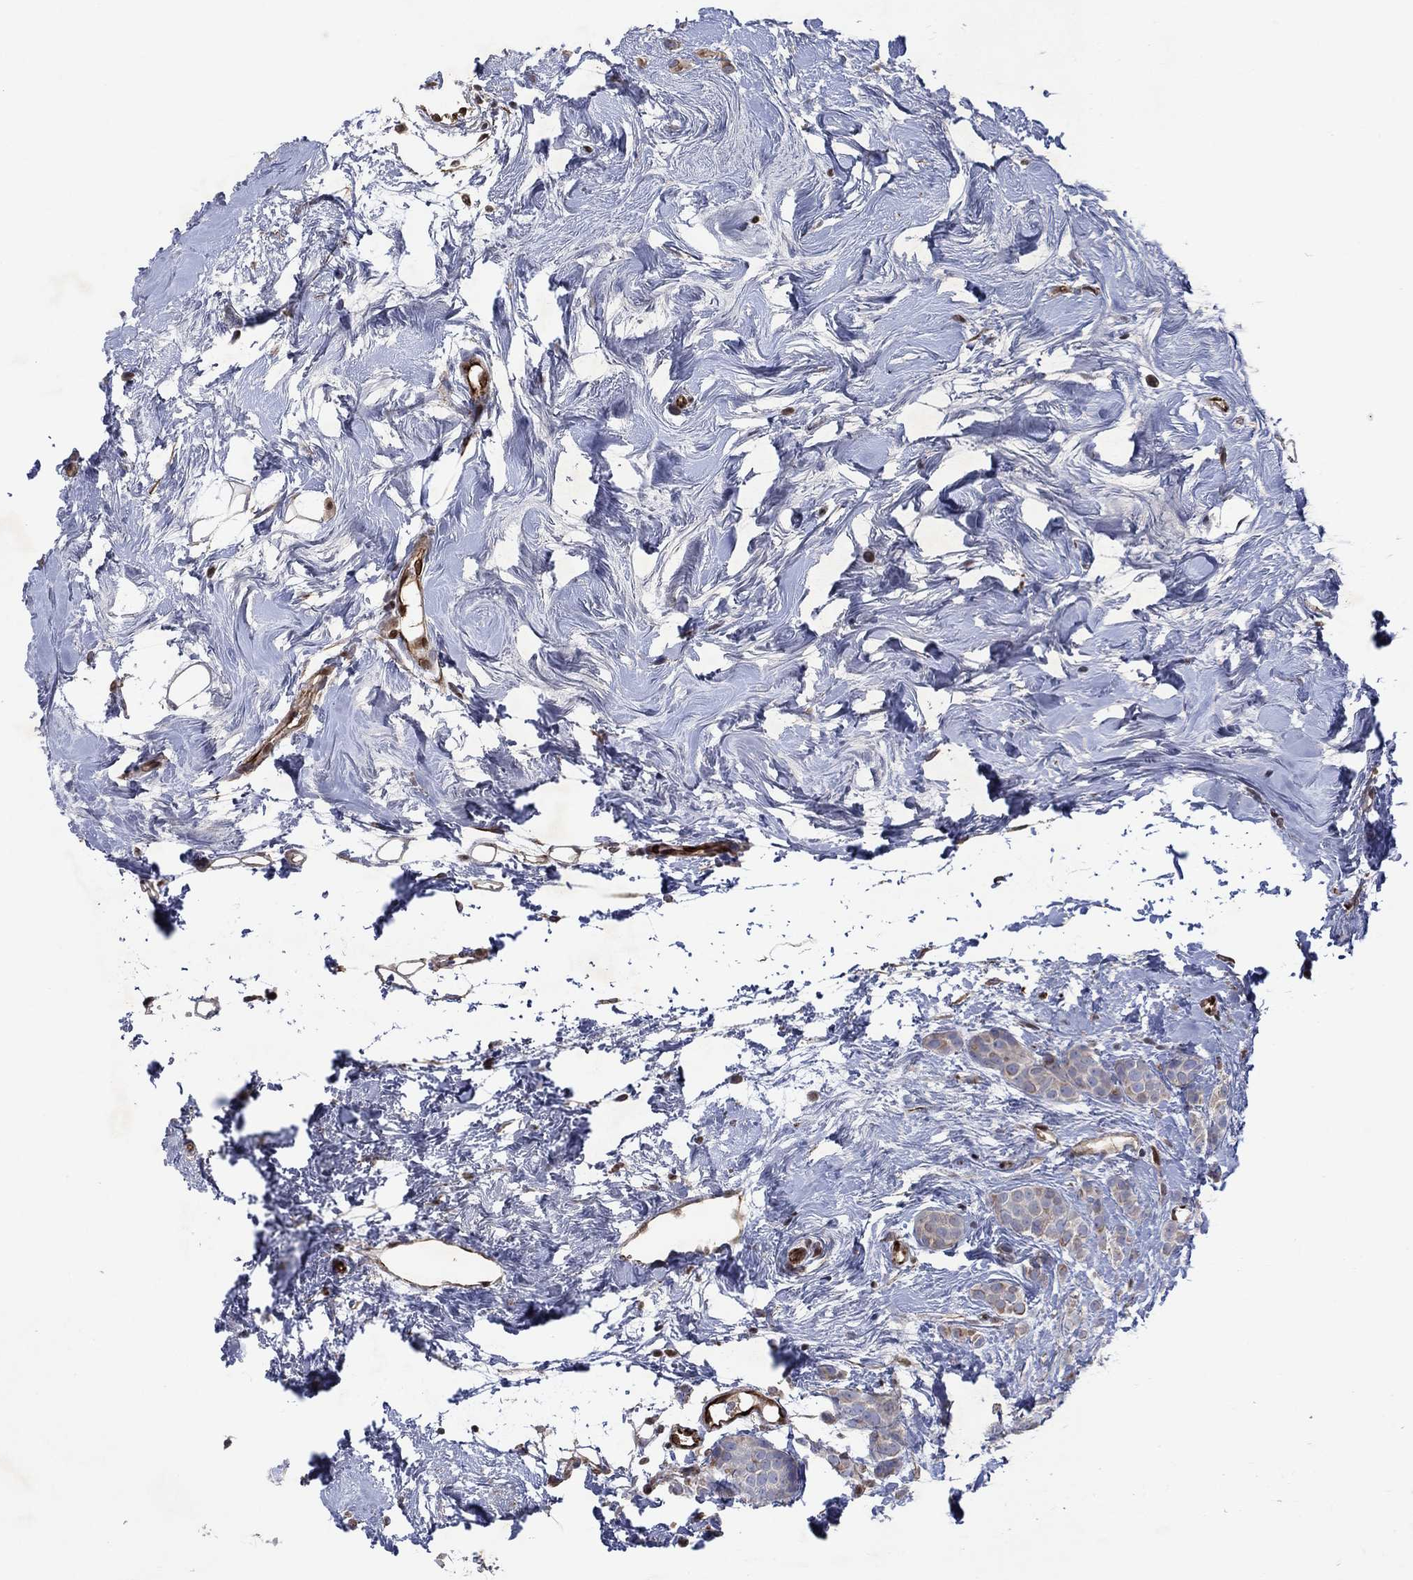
{"staining": {"intensity": "negative", "quantity": "none", "location": "none"}, "tissue": "breast cancer", "cell_type": "Tumor cells", "image_type": "cancer", "snomed": [{"axis": "morphology", "description": "Lobular carcinoma"}, {"axis": "topography", "description": "Breast"}], "caption": "A micrograph of breast lobular carcinoma stained for a protein shows no brown staining in tumor cells.", "gene": "FLI1", "patient": {"sex": "female", "age": 49}}